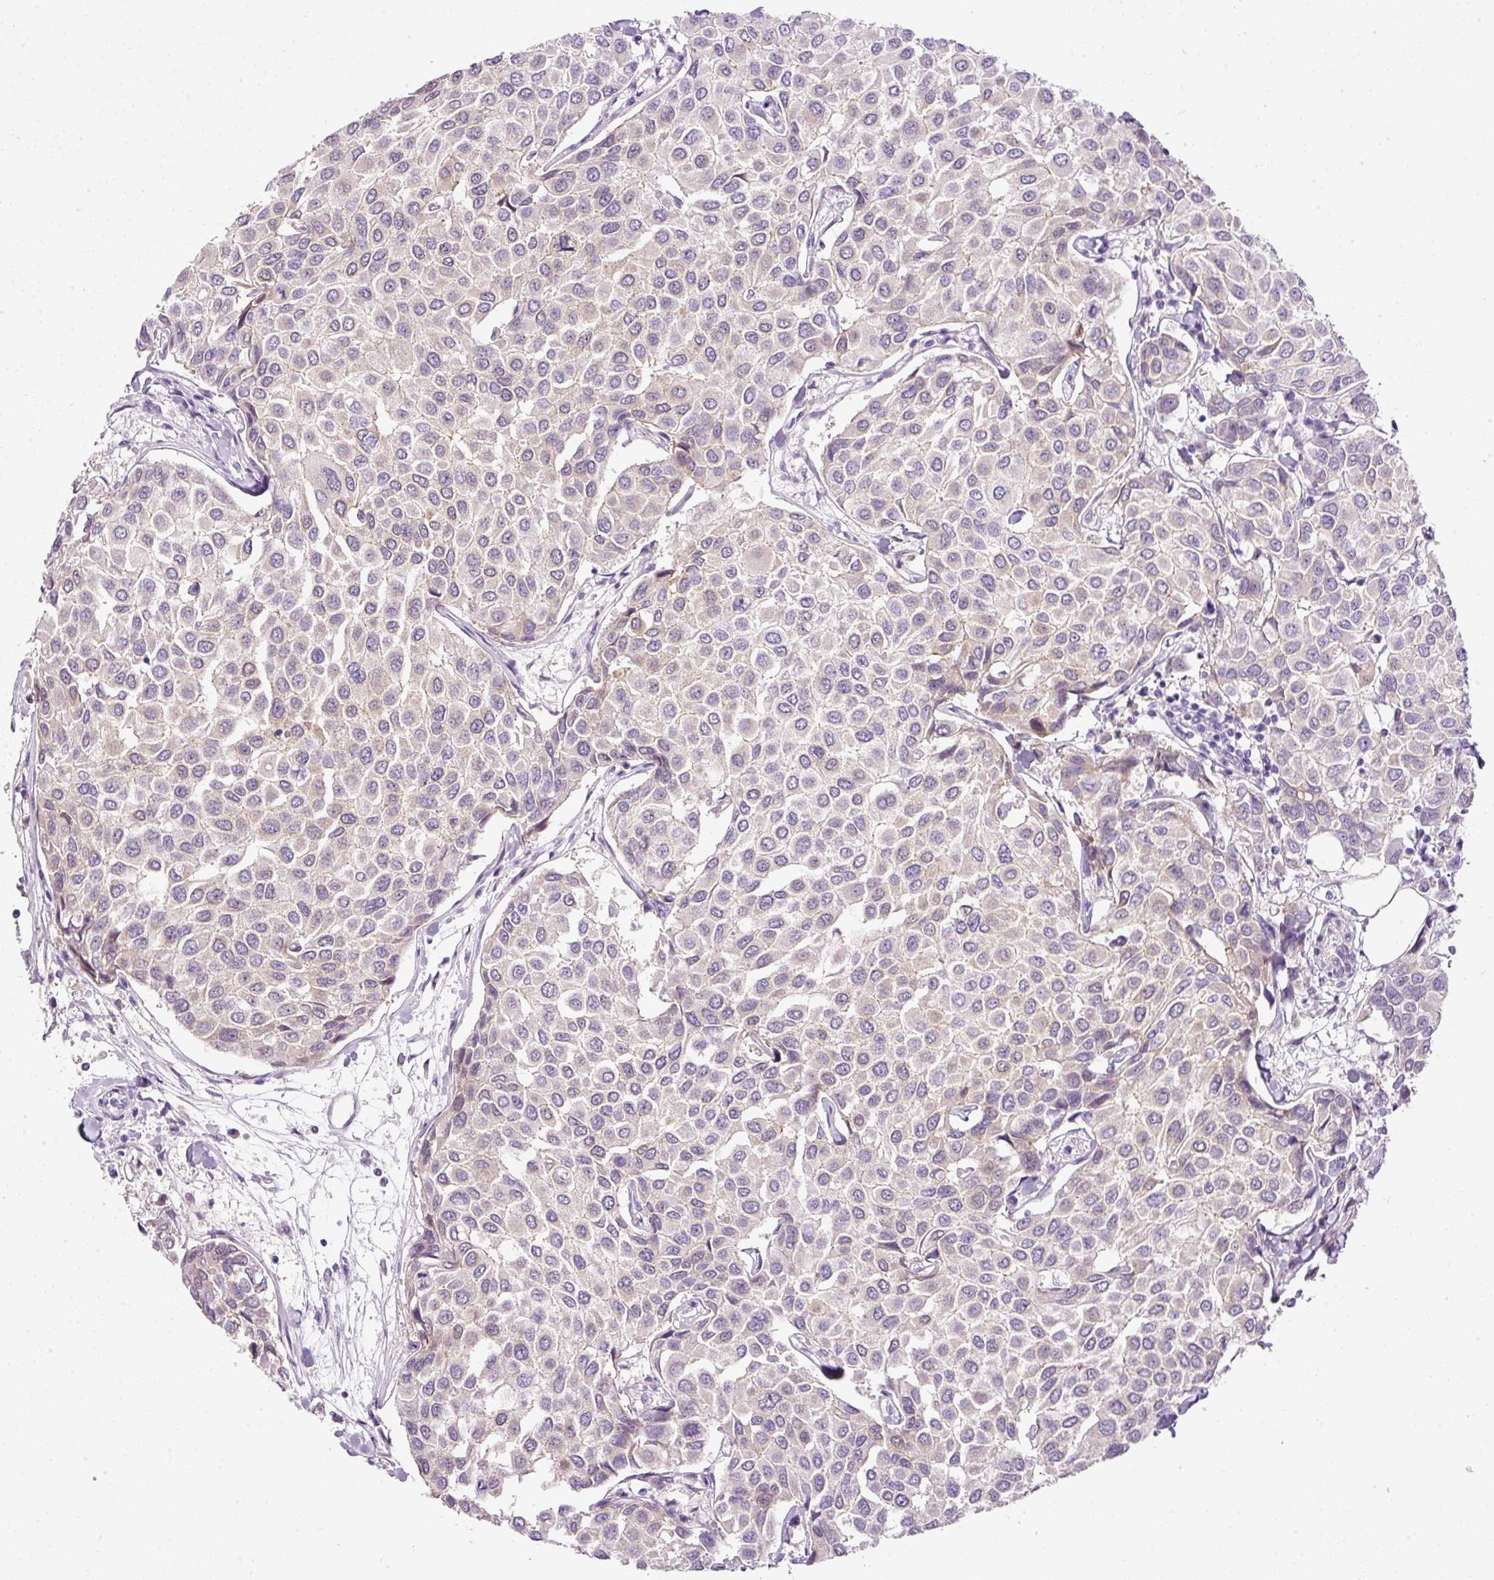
{"staining": {"intensity": "negative", "quantity": "none", "location": "none"}, "tissue": "breast cancer", "cell_type": "Tumor cells", "image_type": "cancer", "snomed": [{"axis": "morphology", "description": "Duct carcinoma"}, {"axis": "topography", "description": "Breast"}], "caption": "A high-resolution photomicrograph shows immunohistochemistry staining of breast cancer, which shows no significant positivity in tumor cells. Brightfield microscopy of immunohistochemistry (IHC) stained with DAB (3,3'-diaminobenzidine) (brown) and hematoxylin (blue), captured at high magnification.", "gene": "SRC", "patient": {"sex": "female", "age": 55}}